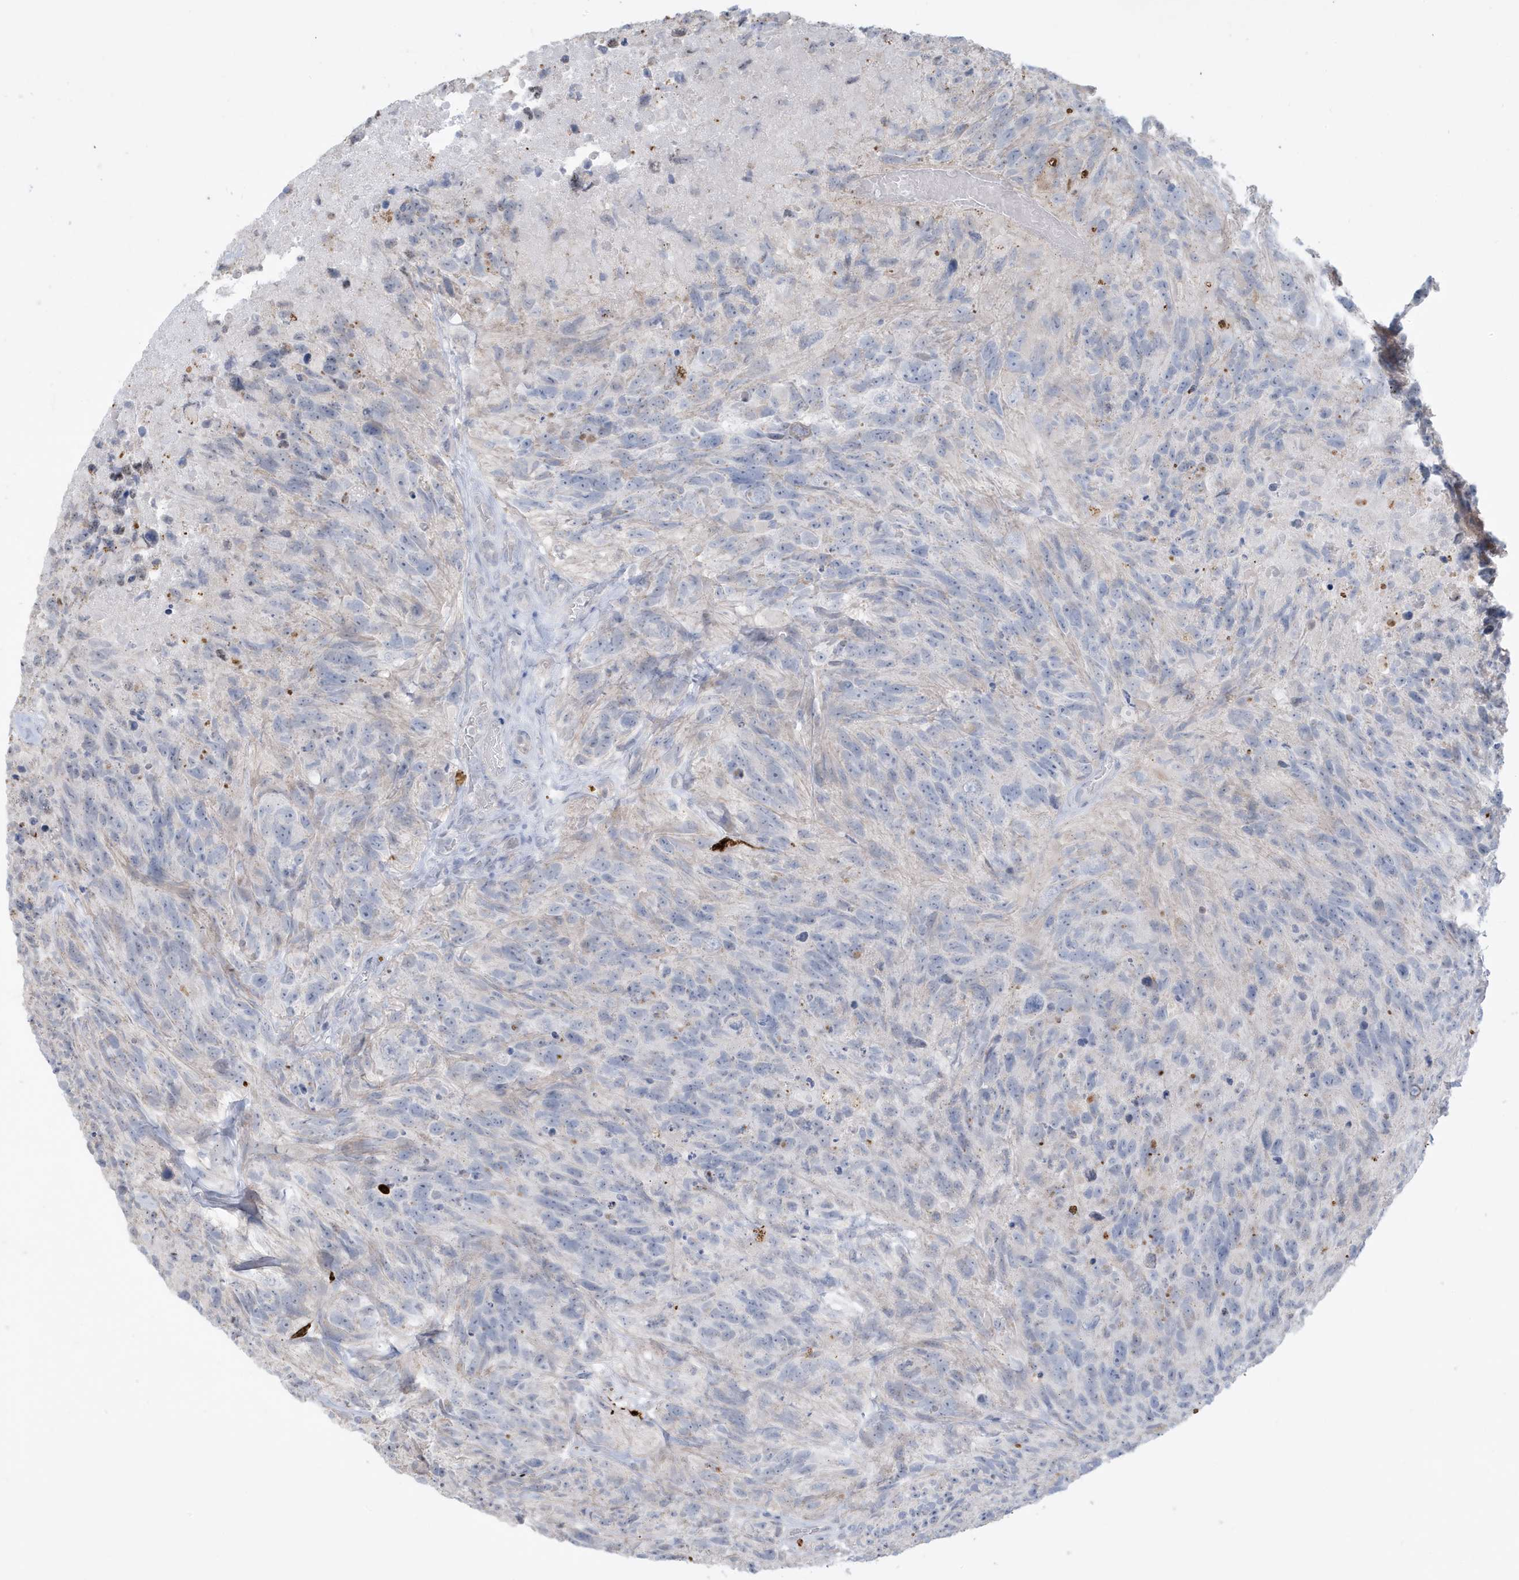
{"staining": {"intensity": "negative", "quantity": "none", "location": "none"}, "tissue": "glioma", "cell_type": "Tumor cells", "image_type": "cancer", "snomed": [{"axis": "morphology", "description": "Glioma, malignant, High grade"}, {"axis": "topography", "description": "Brain"}], "caption": "Human glioma stained for a protein using immunohistochemistry reveals no staining in tumor cells.", "gene": "FNDC1", "patient": {"sex": "male", "age": 69}}